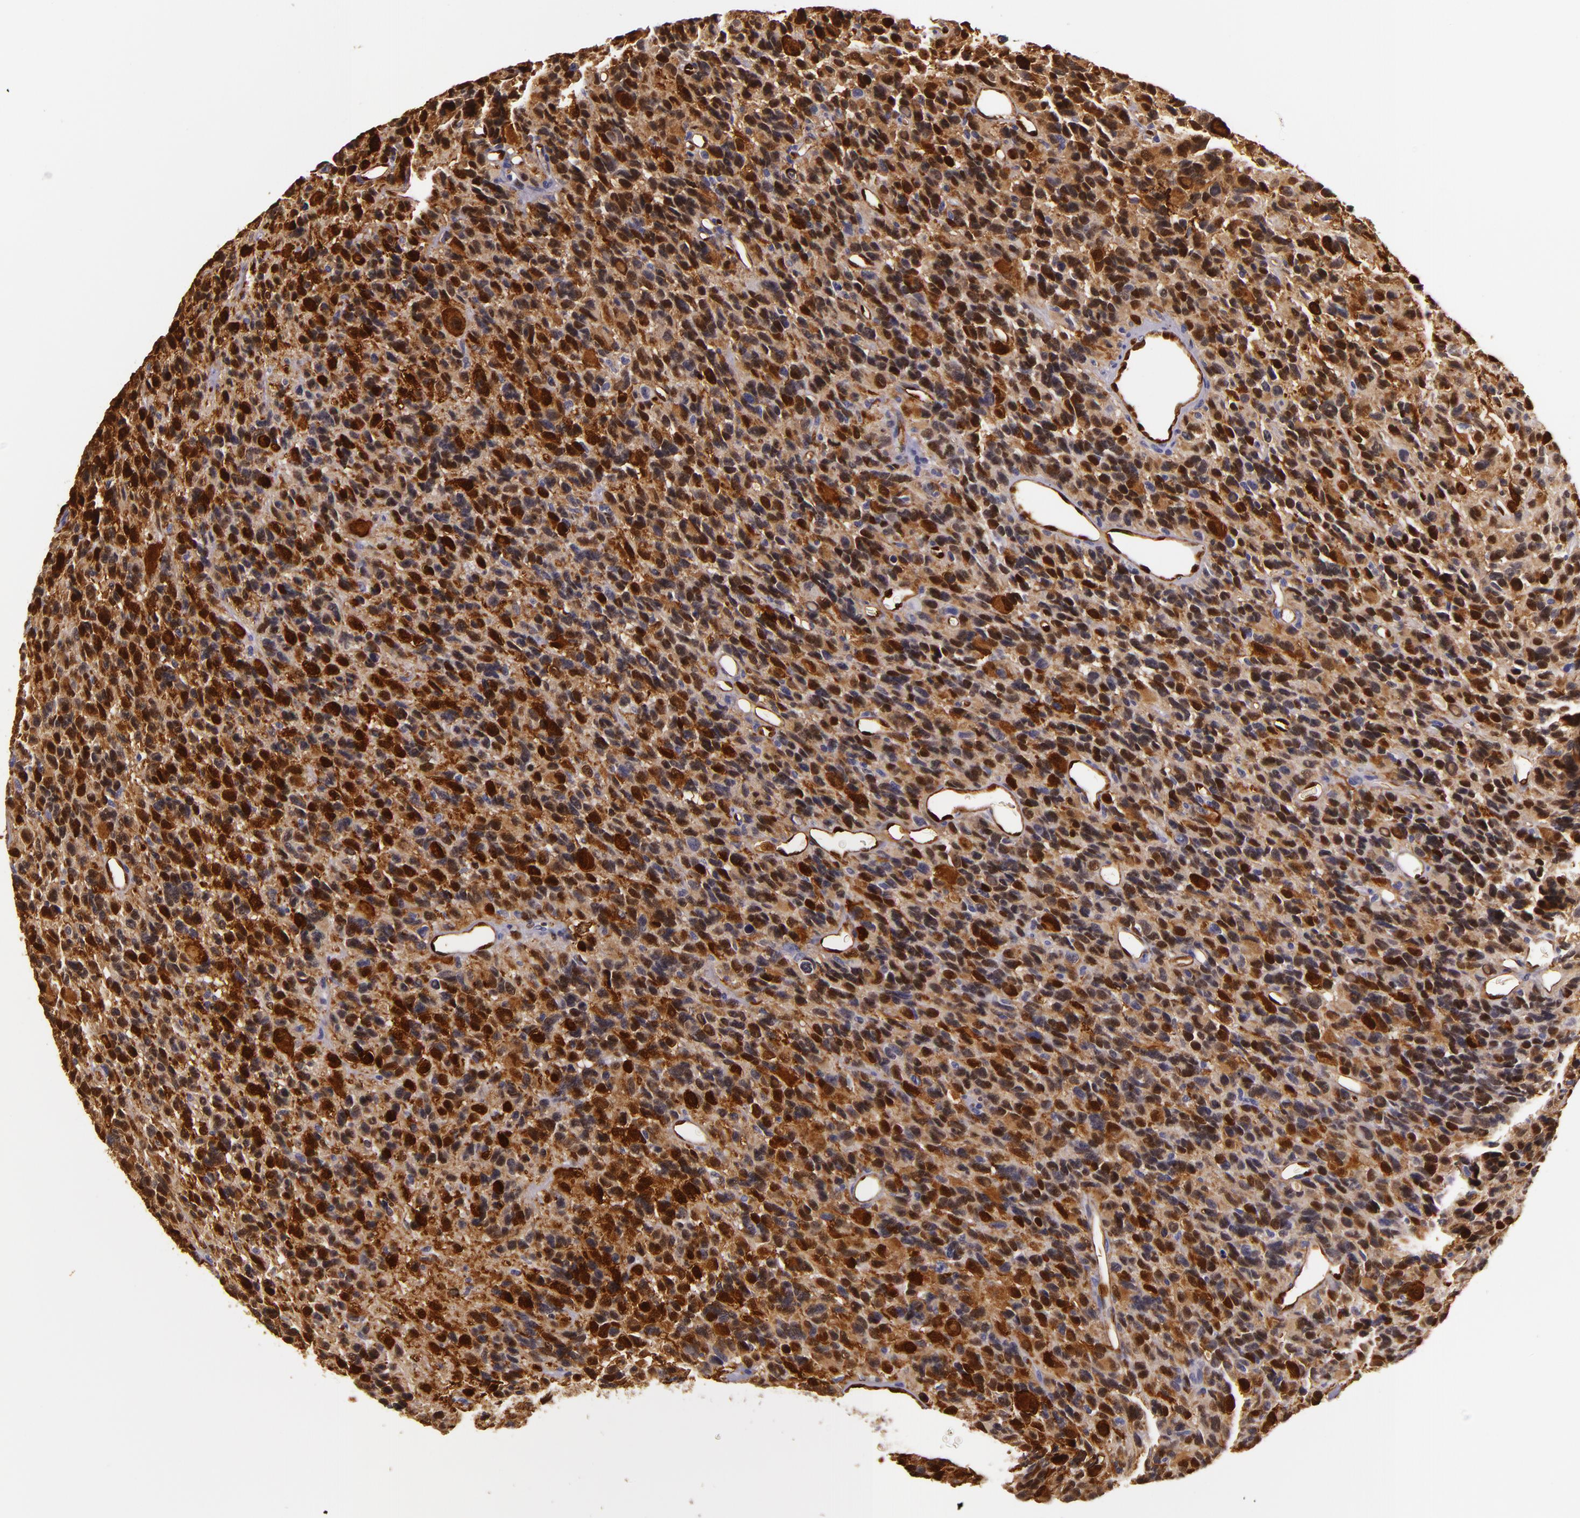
{"staining": {"intensity": "strong", "quantity": ">75%", "location": "nuclear"}, "tissue": "glioma", "cell_type": "Tumor cells", "image_type": "cancer", "snomed": [{"axis": "morphology", "description": "Glioma, malignant, High grade"}, {"axis": "topography", "description": "Brain"}], "caption": "Glioma stained with a brown dye displays strong nuclear positive expression in about >75% of tumor cells.", "gene": "MT1A", "patient": {"sex": "male", "age": 77}}